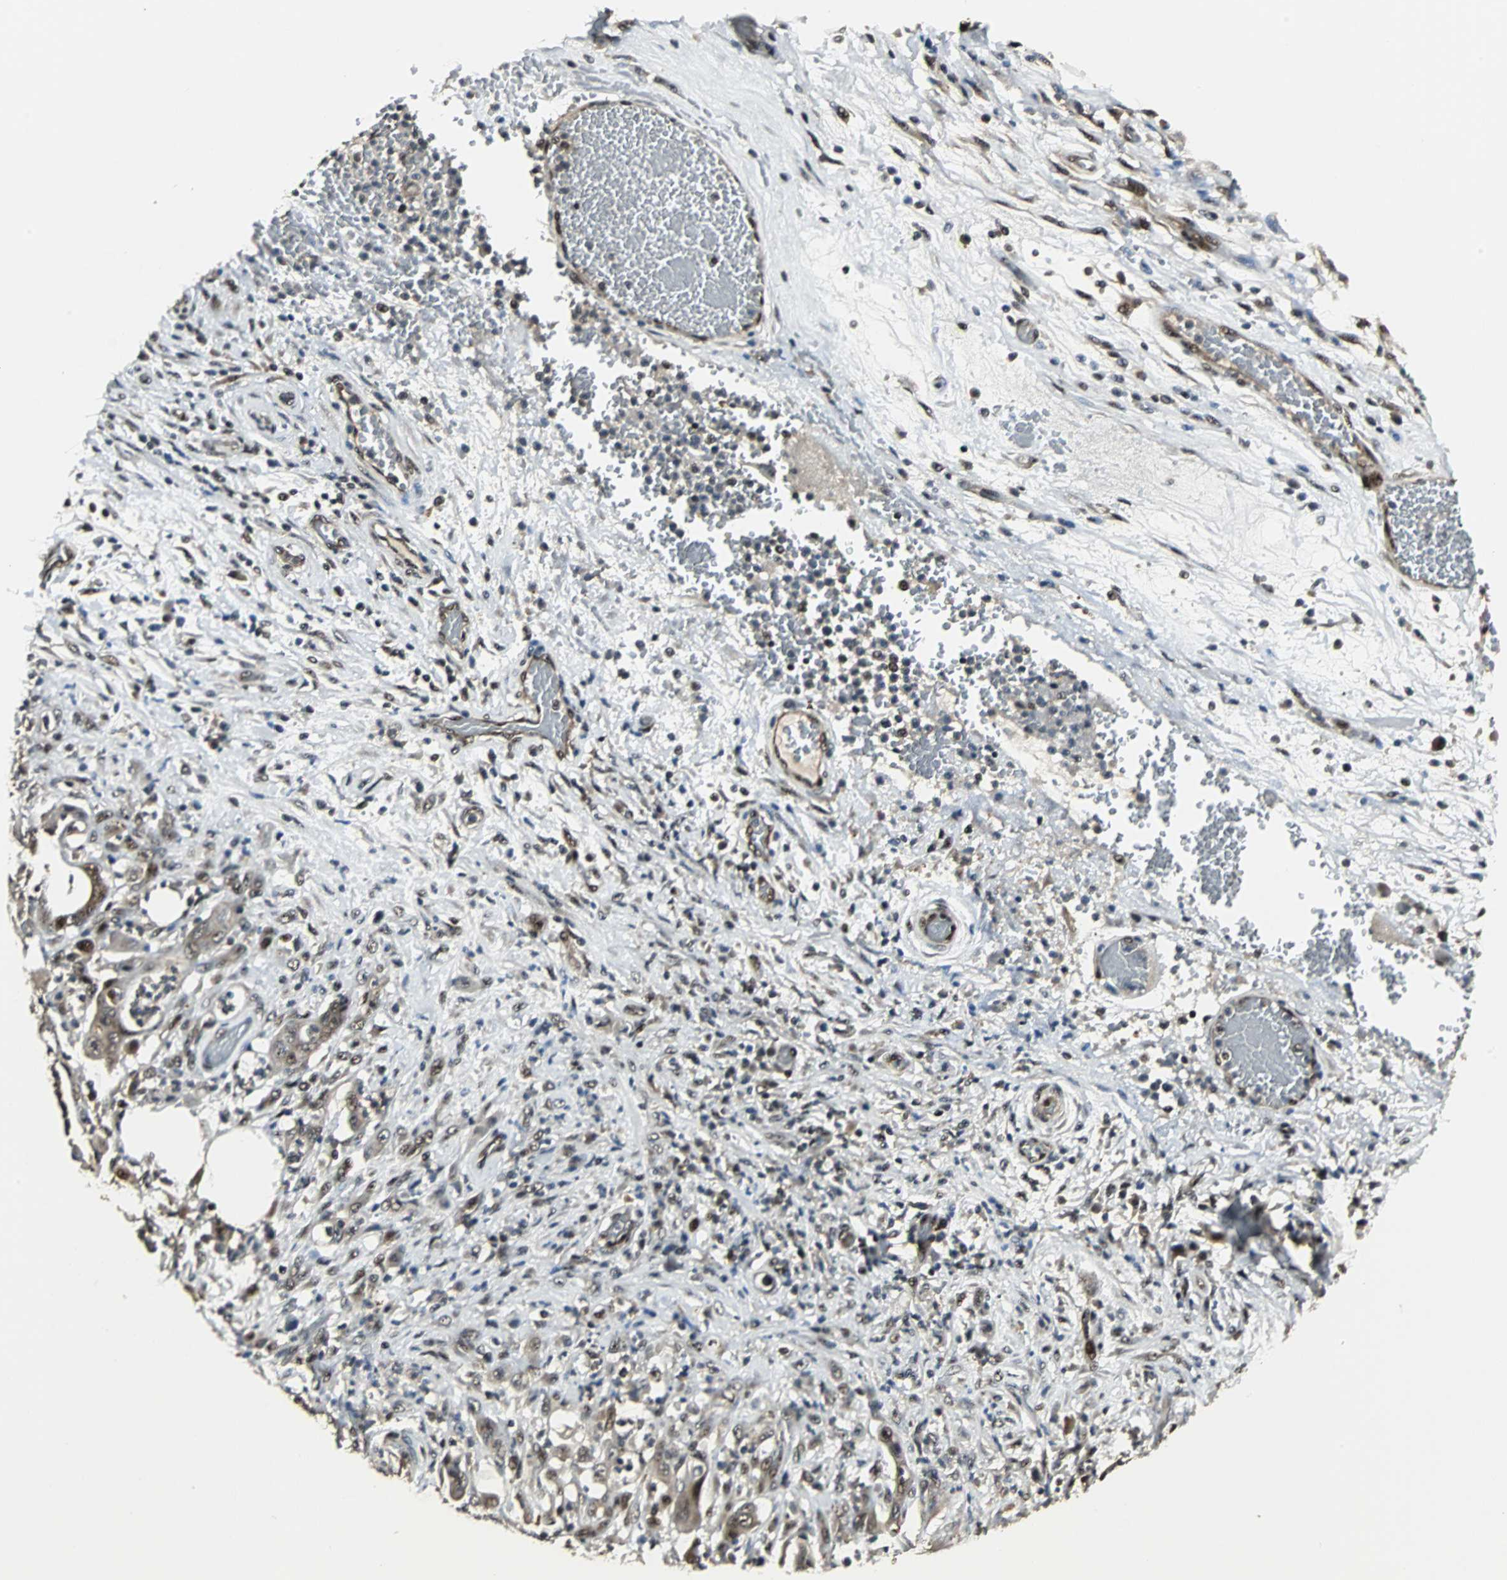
{"staining": {"intensity": "strong", "quantity": ">75%", "location": "nuclear"}, "tissue": "stomach cancer", "cell_type": "Tumor cells", "image_type": "cancer", "snomed": [{"axis": "morphology", "description": "Adenocarcinoma, NOS"}, {"axis": "topography", "description": "Stomach"}], "caption": "This photomicrograph displays stomach cancer (adenocarcinoma) stained with immunohistochemistry to label a protein in brown. The nuclear of tumor cells show strong positivity for the protein. Nuclei are counter-stained blue.", "gene": "MED4", "patient": {"sex": "female", "age": 73}}